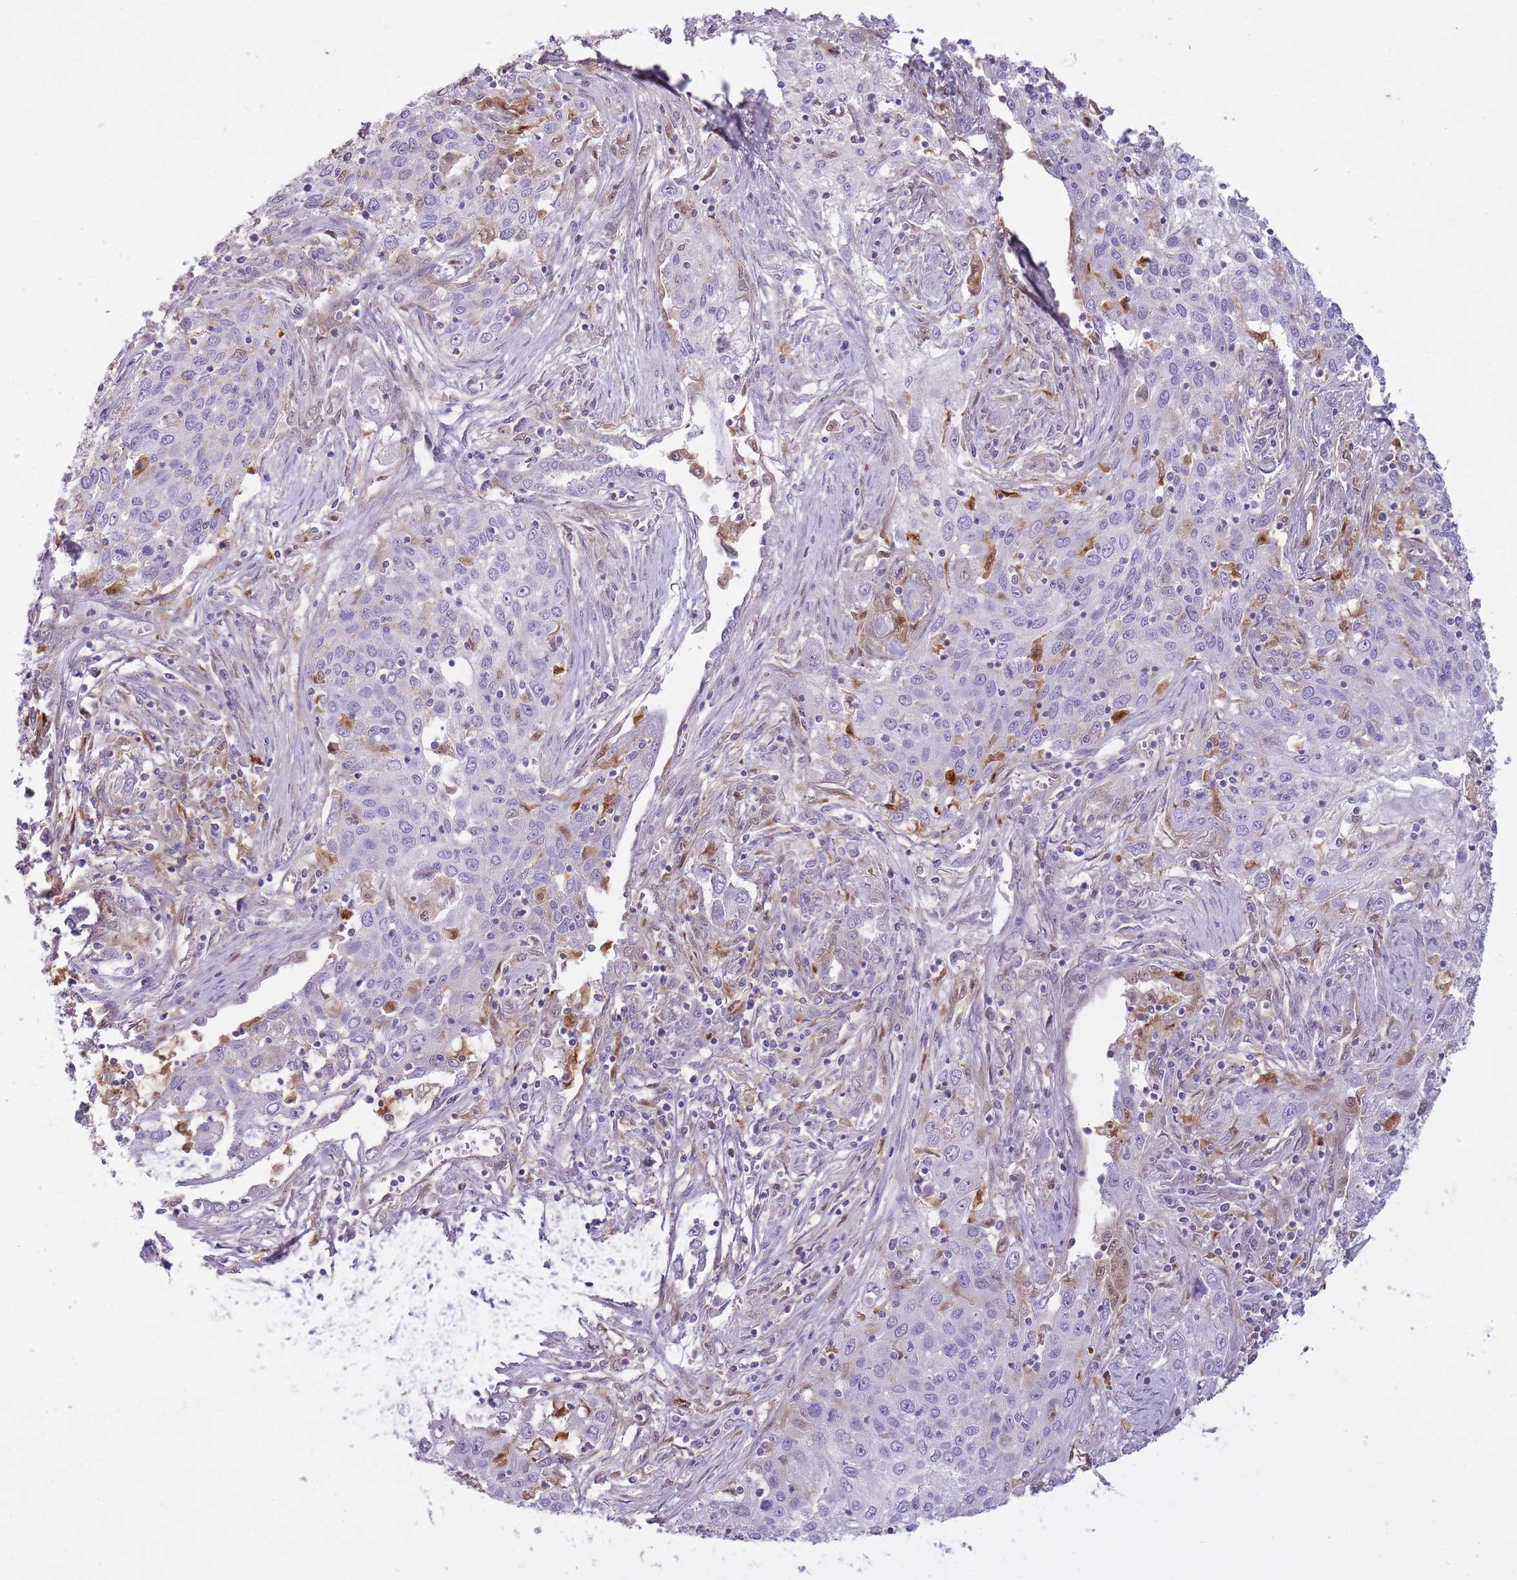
{"staining": {"intensity": "negative", "quantity": "none", "location": "none"}, "tissue": "lung cancer", "cell_type": "Tumor cells", "image_type": "cancer", "snomed": [{"axis": "morphology", "description": "Squamous cell carcinoma, NOS"}, {"axis": "topography", "description": "Lung"}], "caption": "A micrograph of human lung cancer (squamous cell carcinoma) is negative for staining in tumor cells. (DAB immunohistochemistry (IHC), high magnification).", "gene": "LGALS9", "patient": {"sex": "female", "age": 69}}